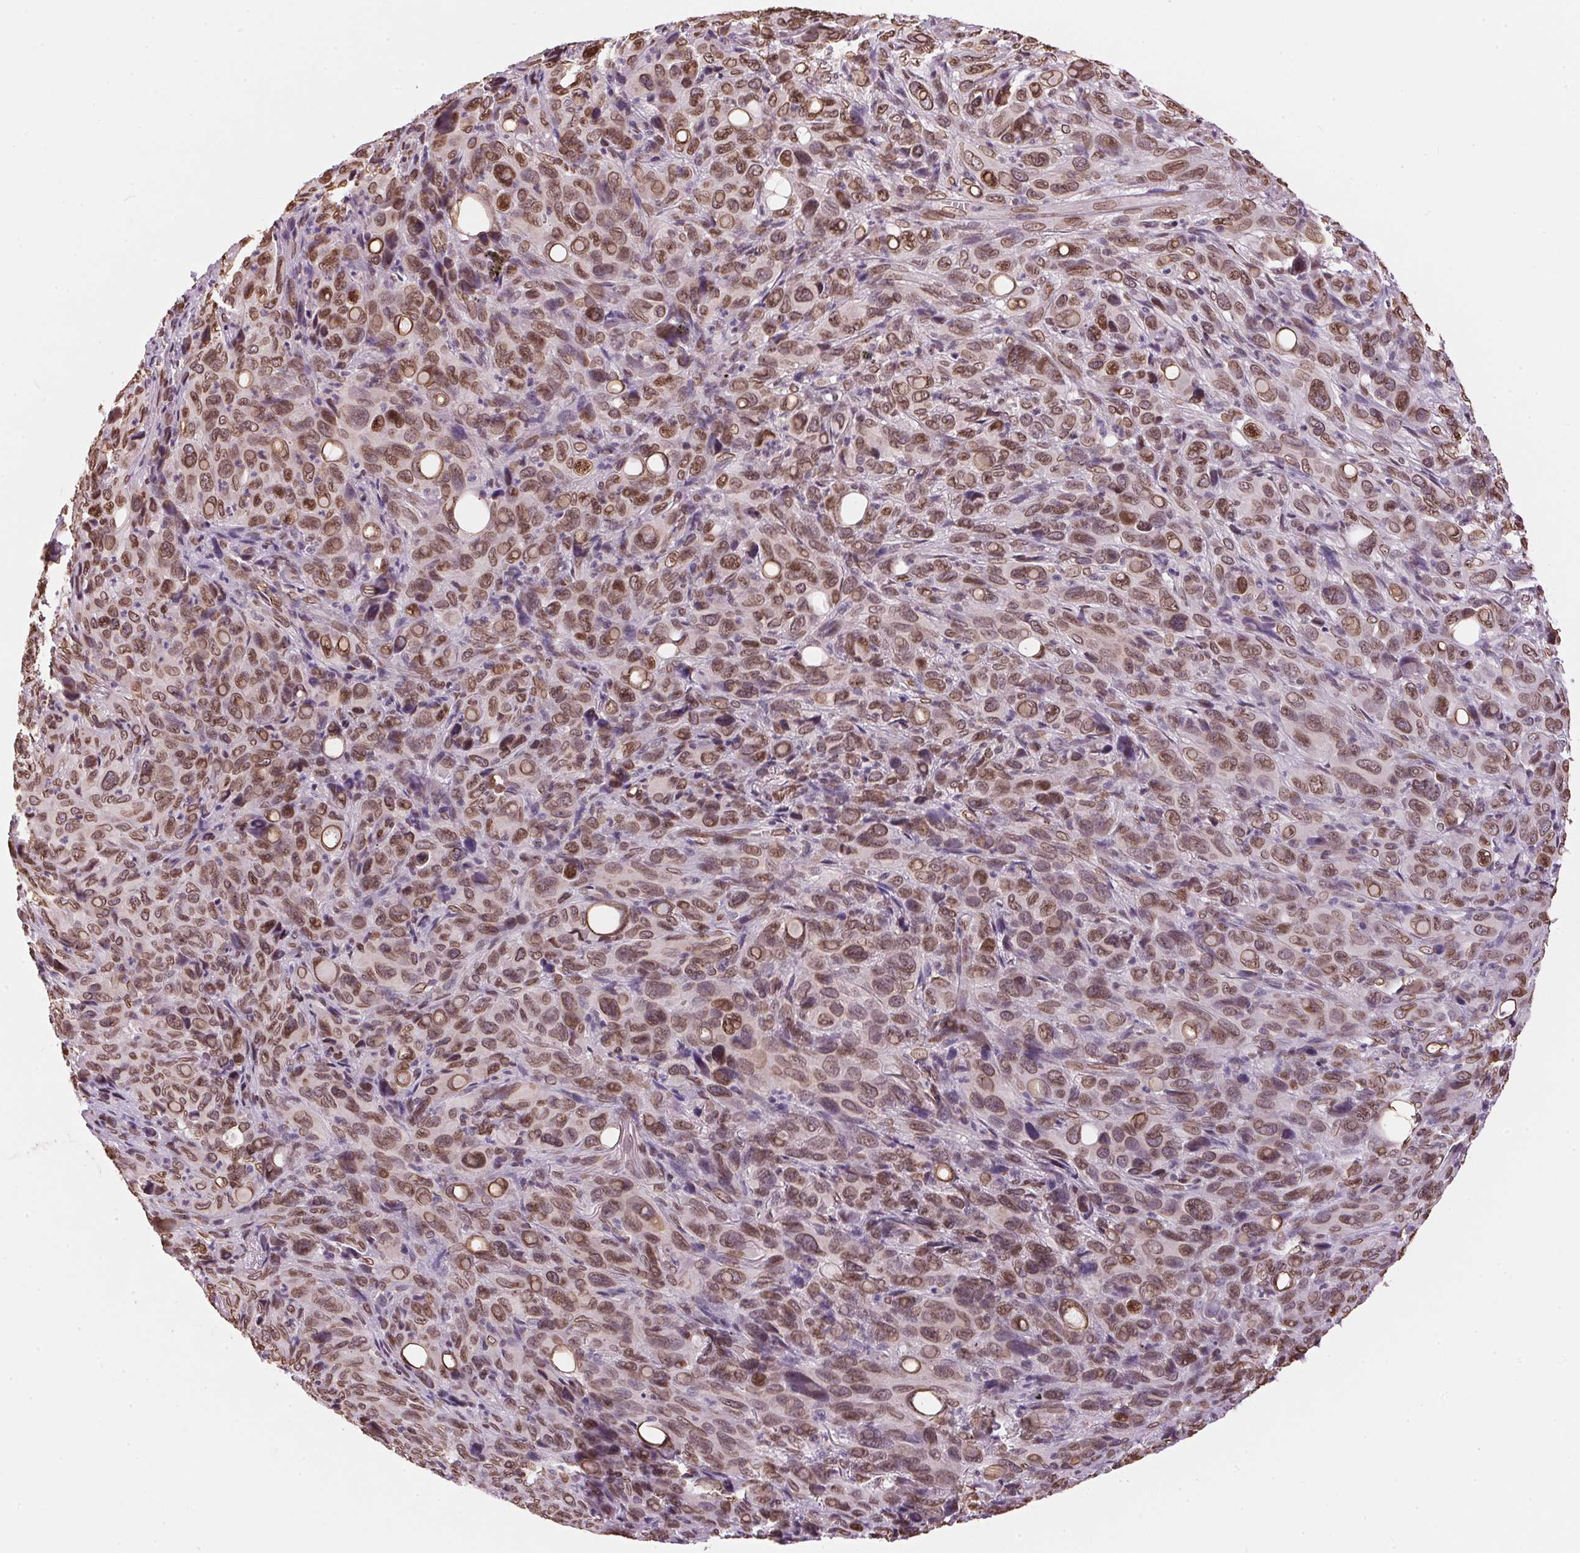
{"staining": {"intensity": "moderate", "quantity": ">75%", "location": "cytoplasmic/membranous,nuclear"}, "tissue": "melanoma", "cell_type": "Tumor cells", "image_type": "cancer", "snomed": [{"axis": "morphology", "description": "Malignant melanoma, Metastatic site"}, {"axis": "topography", "description": "Lung"}], "caption": "Immunohistochemical staining of melanoma exhibits moderate cytoplasmic/membranous and nuclear protein expression in approximately >75% of tumor cells. (IHC, brightfield microscopy, high magnification).", "gene": "TMEM175", "patient": {"sex": "male", "age": 48}}